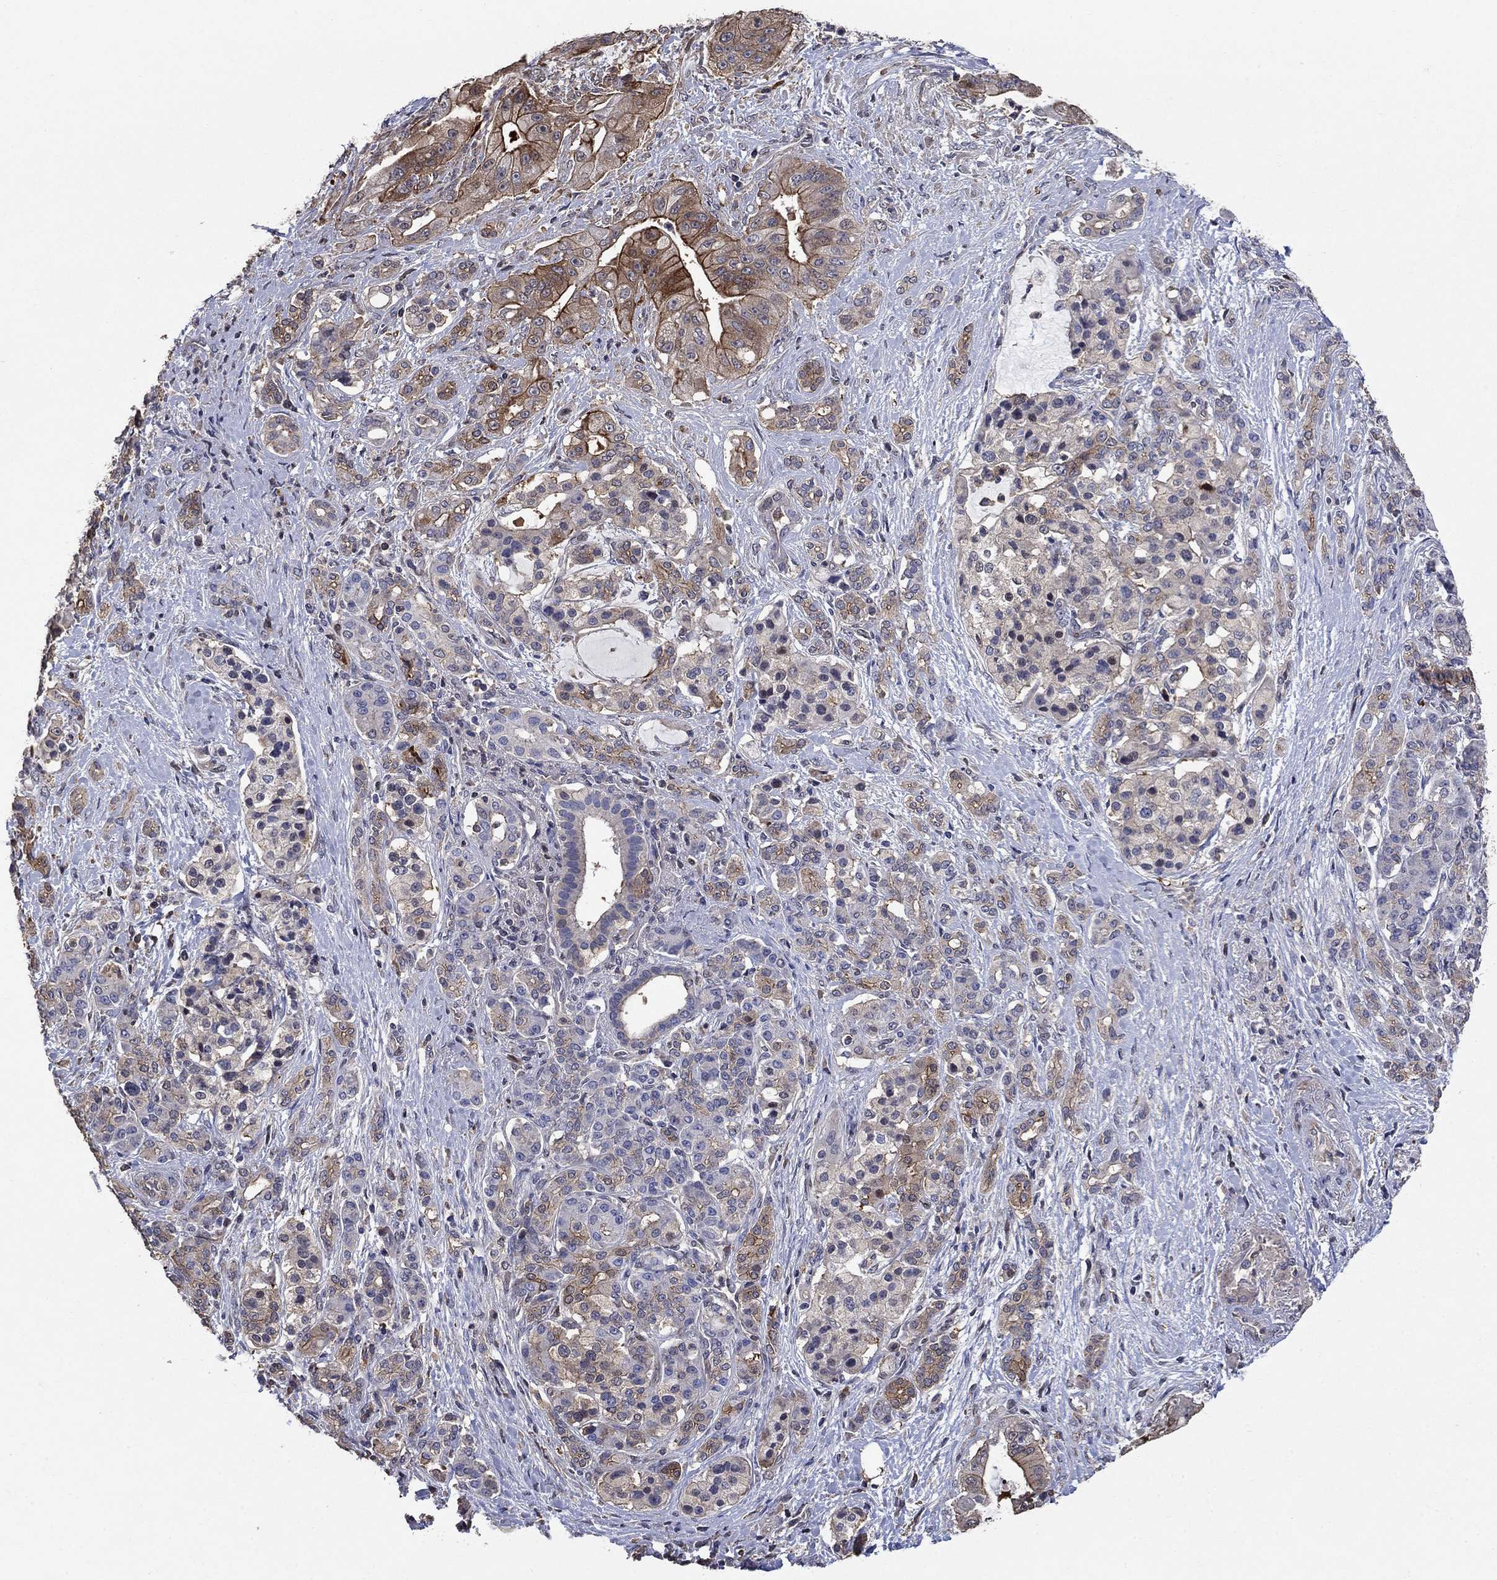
{"staining": {"intensity": "moderate", "quantity": "<25%", "location": "cytoplasmic/membranous"}, "tissue": "pancreatic cancer", "cell_type": "Tumor cells", "image_type": "cancer", "snomed": [{"axis": "morphology", "description": "Normal tissue, NOS"}, {"axis": "morphology", "description": "Inflammation, NOS"}, {"axis": "morphology", "description": "Adenocarcinoma, NOS"}, {"axis": "topography", "description": "Pancreas"}], "caption": "High-magnification brightfield microscopy of pancreatic cancer (adenocarcinoma) stained with DAB (brown) and counterstained with hematoxylin (blue). tumor cells exhibit moderate cytoplasmic/membranous positivity is present in approximately<25% of cells. (IHC, brightfield microscopy, high magnification).", "gene": "DVL1", "patient": {"sex": "male", "age": 57}}